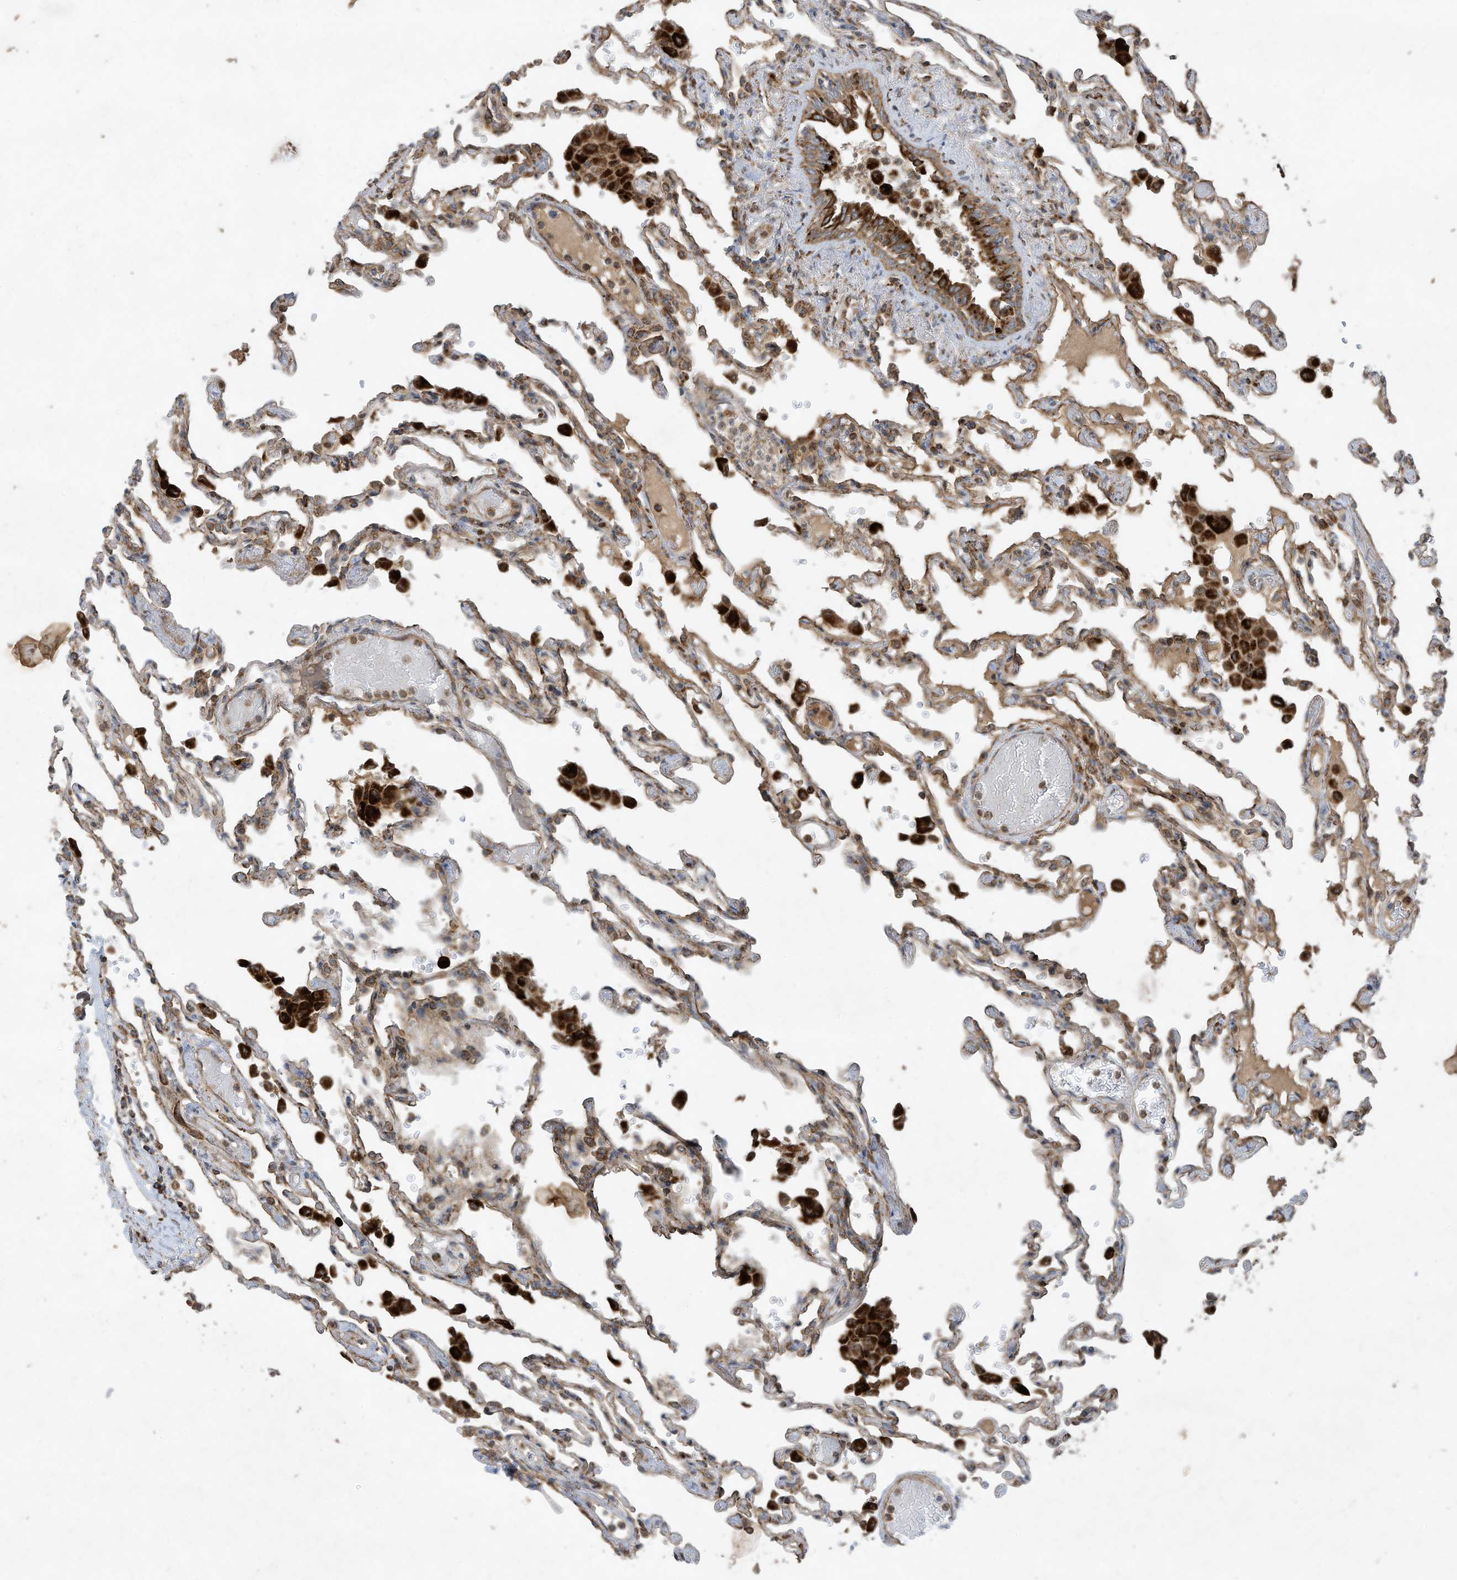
{"staining": {"intensity": "moderate", "quantity": "25%-75%", "location": "cytoplasmic/membranous"}, "tissue": "lung", "cell_type": "Alveolar cells", "image_type": "normal", "snomed": [{"axis": "morphology", "description": "Normal tissue, NOS"}, {"axis": "topography", "description": "Bronchus"}, {"axis": "topography", "description": "Lung"}], "caption": "The image reveals immunohistochemical staining of unremarkable lung. There is moderate cytoplasmic/membranous expression is appreciated in about 25%-75% of alveolar cells. The staining was performed using DAB to visualize the protein expression in brown, while the nuclei were stained in blue with hematoxylin (Magnification: 20x).", "gene": "C2orf74", "patient": {"sex": "female", "age": 49}}